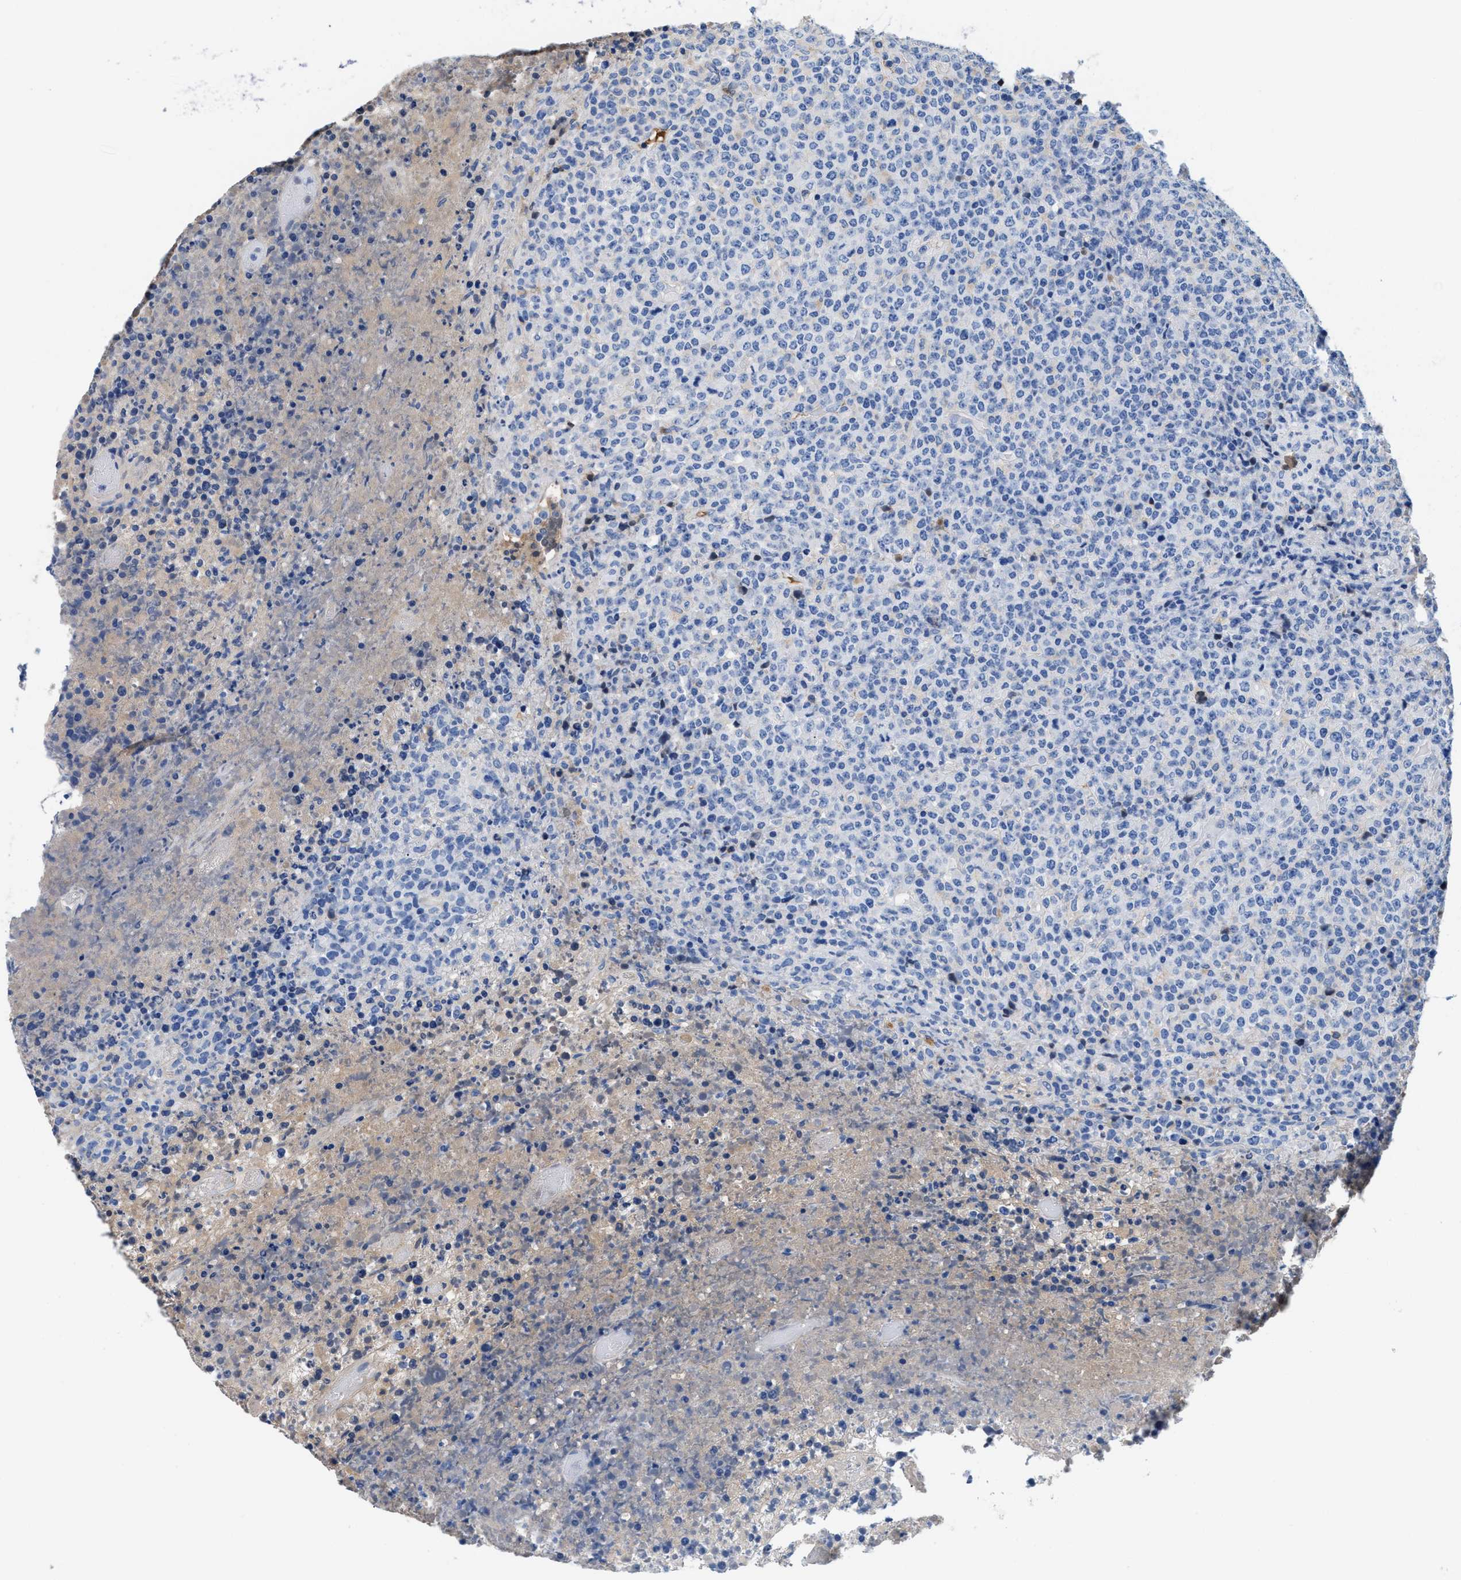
{"staining": {"intensity": "negative", "quantity": "none", "location": "none"}, "tissue": "lymphoma", "cell_type": "Tumor cells", "image_type": "cancer", "snomed": [{"axis": "morphology", "description": "Malignant lymphoma, non-Hodgkin's type, High grade"}, {"axis": "topography", "description": "Lymph node"}], "caption": "This is an IHC image of malignant lymphoma, non-Hodgkin's type (high-grade). There is no positivity in tumor cells.", "gene": "SLFN13", "patient": {"sex": "male", "age": 13}}